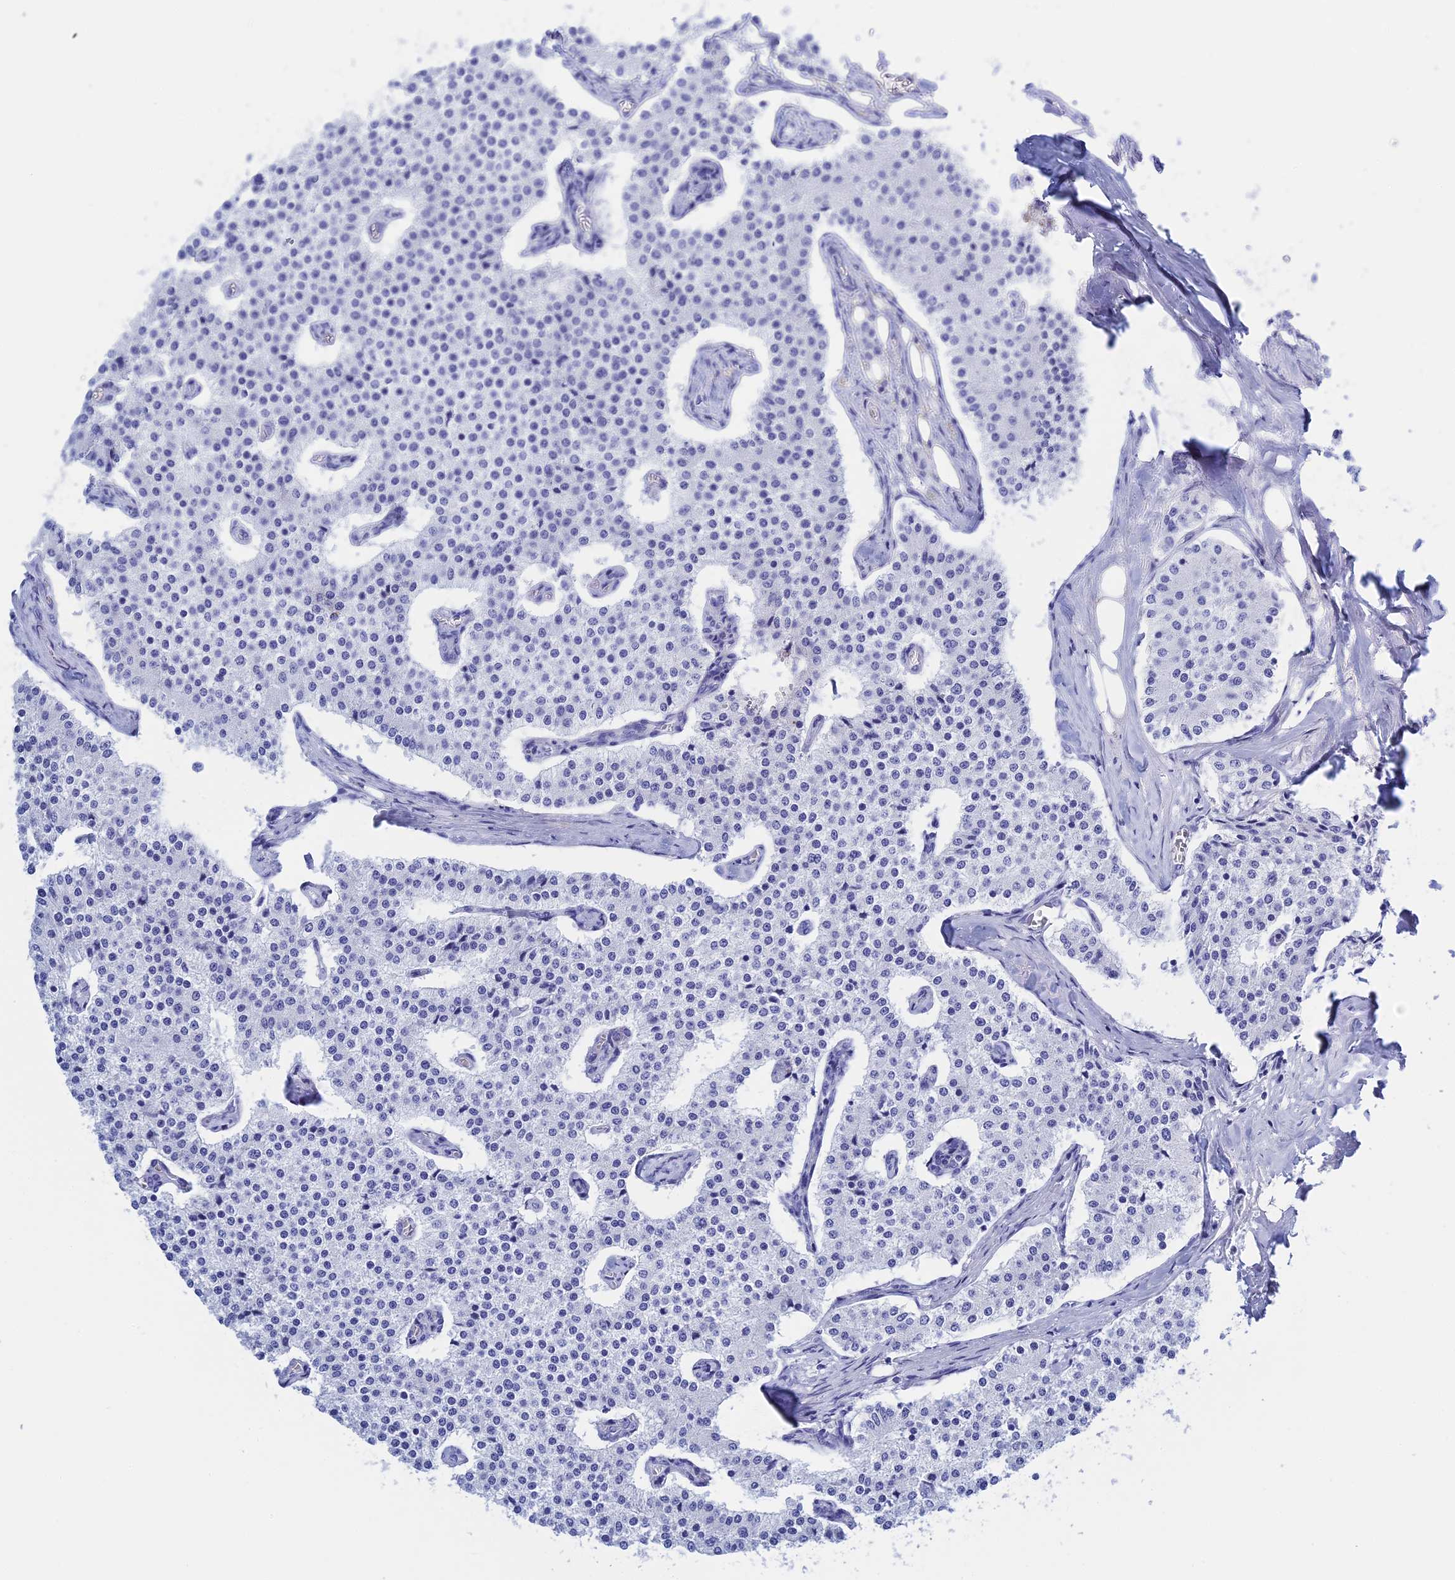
{"staining": {"intensity": "negative", "quantity": "none", "location": "none"}, "tissue": "carcinoid", "cell_type": "Tumor cells", "image_type": "cancer", "snomed": [{"axis": "morphology", "description": "Carcinoid, malignant, NOS"}, {"axis": "topography", "description": "Colon"}], "caption": "The immunohistochemistry photomicrograph has no significant expression in tumor cells of carcinoid tissue.", "gene": "TEX101", "patient": {"sex": "female", "age": 52}}